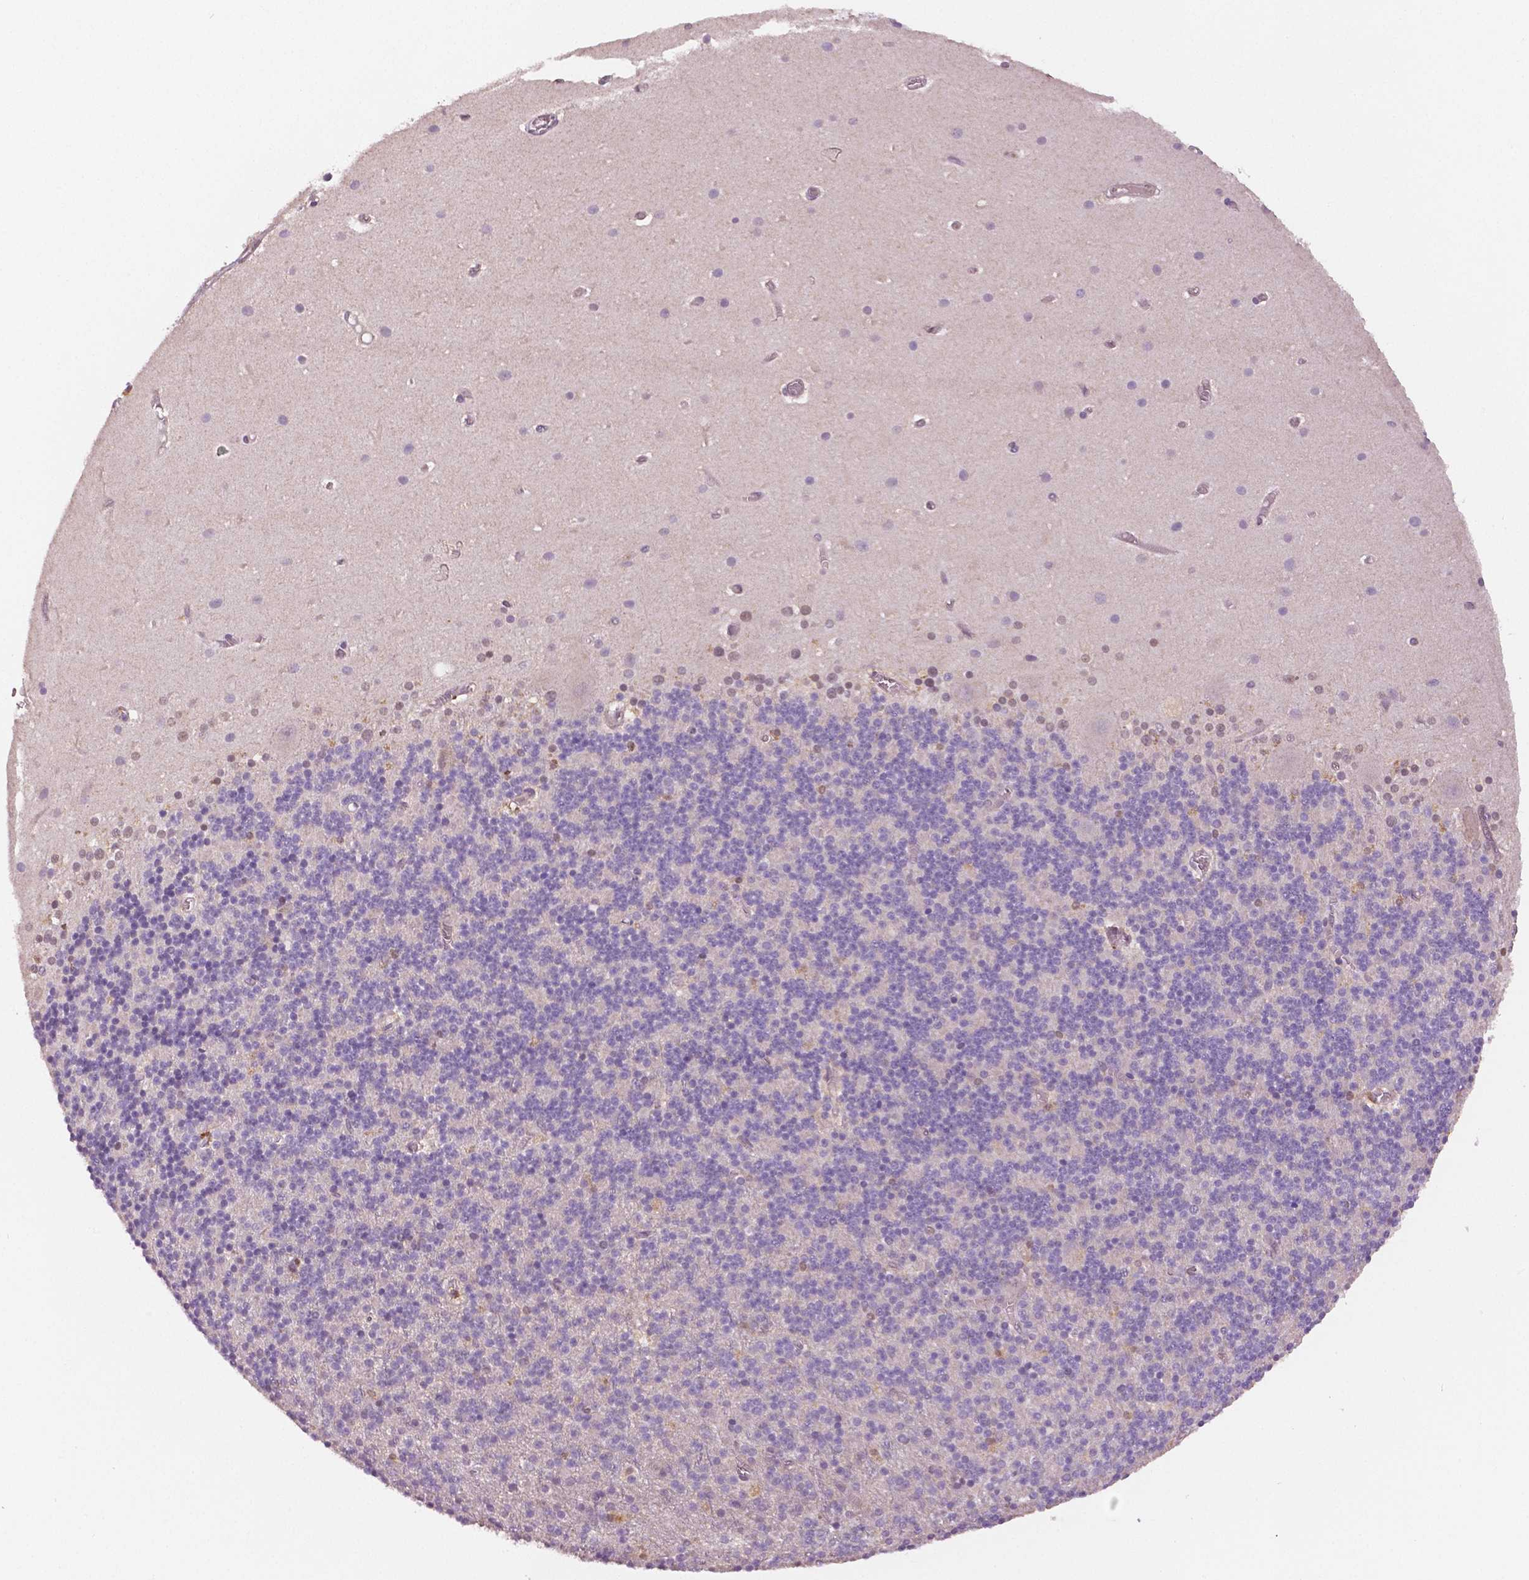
{"staining": {"intensity": "negative", "quantity": "none", "location": "none"}, "tissue": "cerebellum", "cell_type": "Cells in granular layer", "image_type": "normal", "snomed": [{"axis": "morphology", "description": "Normal tissue, NOS"}, {"axis": "topography", "description": "Cerebellum"}], "caption": "This is an immunohistochemistry image of benign human cerebellum. There is no staining in cells in granular layer.", "gene": "STAT3", "patient": {"sex": "male", "age": 70}}